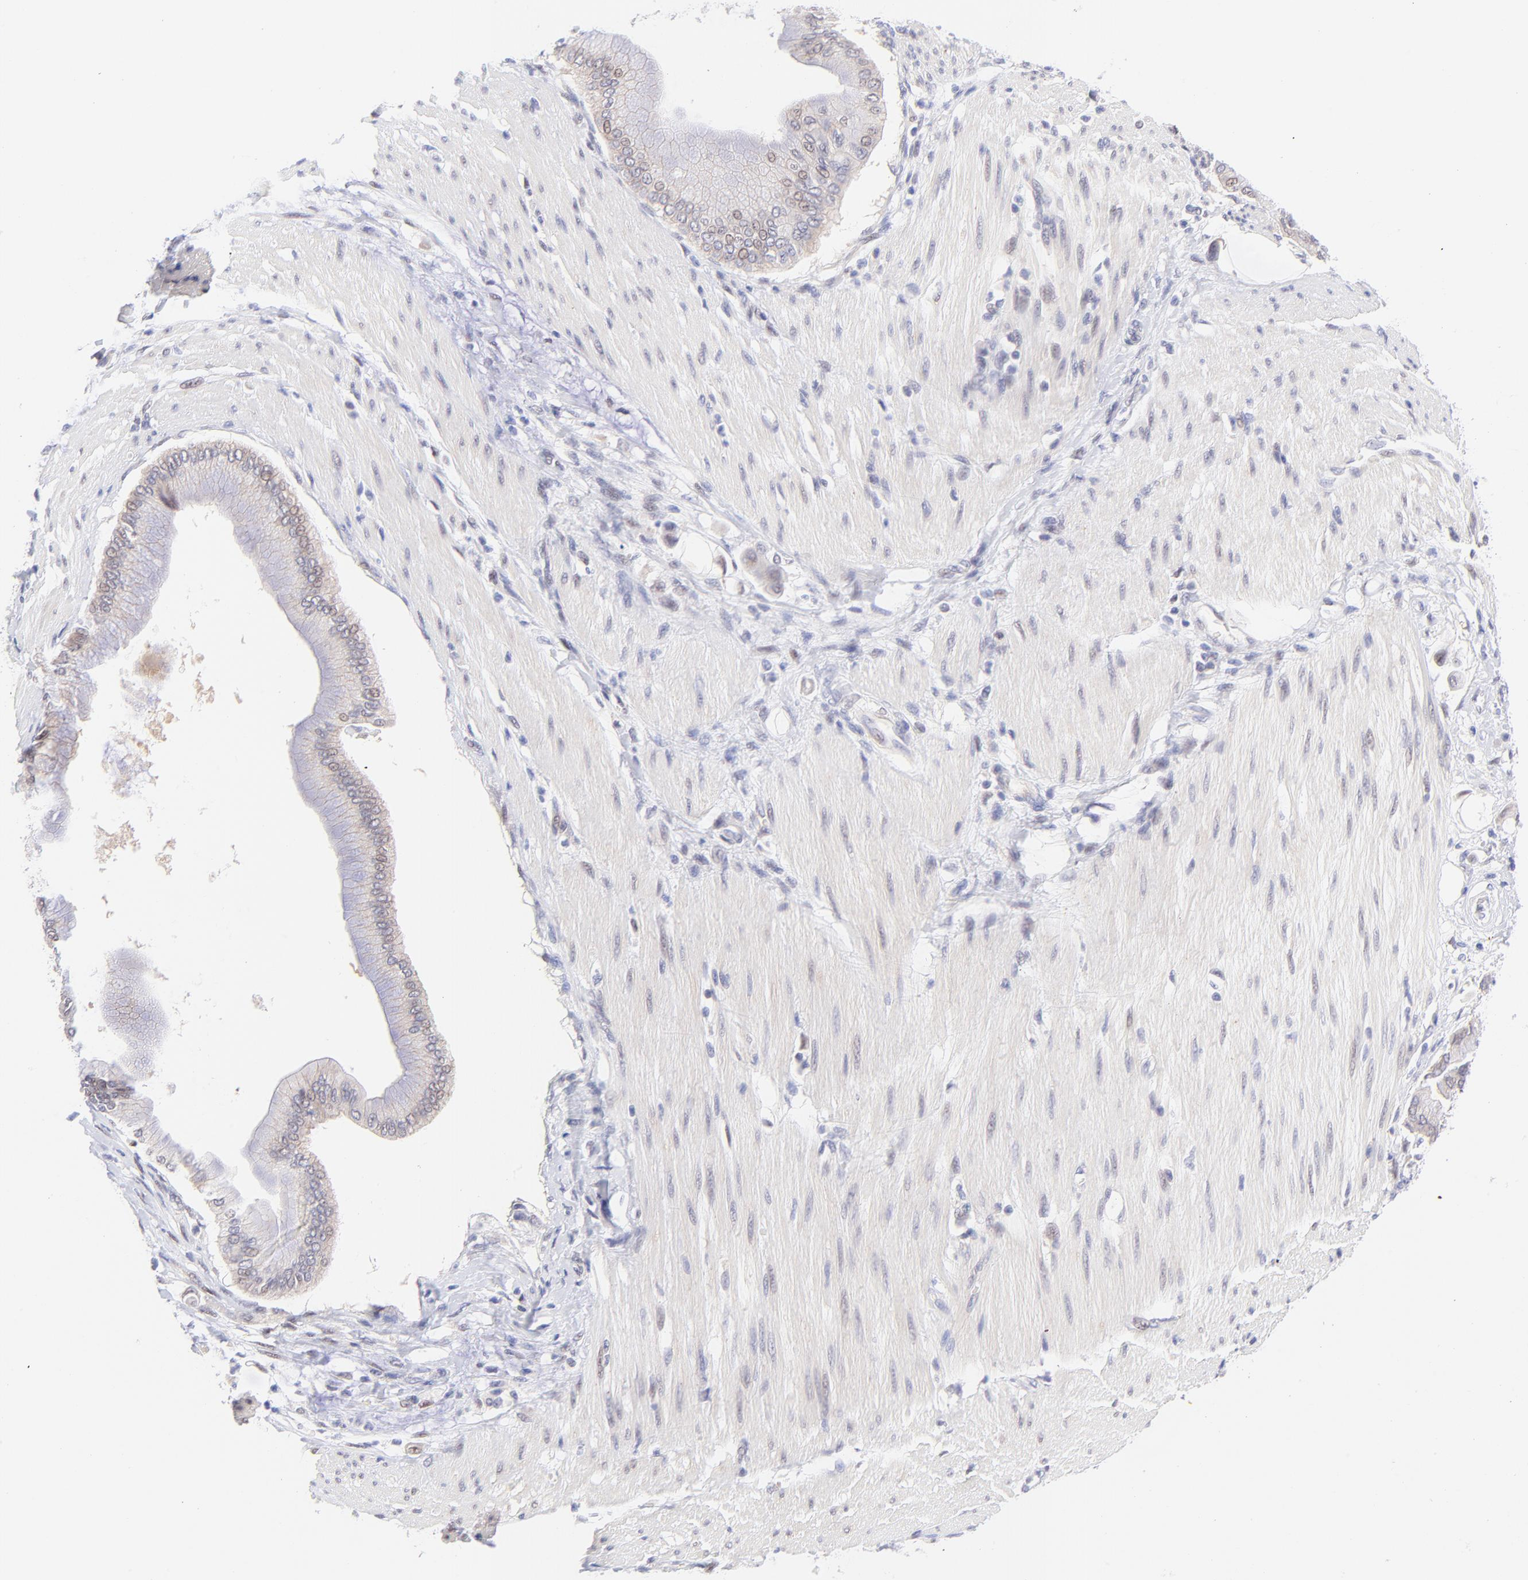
{"staining": {"intensity": "weak", "quantity": "<25%", "location": "nuclear"}, "tissue": "pancreatic cancer", "cell_type": "Tumor cells", "image_type": "cancer", "snomed": [{"axis": "morphology", "description": "Adenocarcinoma, NOS"}, {"axis": "morphology", "description": "Adenocarcinoma, metastatic, NOS"}, {"axis": "topography", "description": "Lymph node"}, {"axis": "topography", "description": "Pancreas"}, {"axis": "topography", "description": "Duodenum"}], "caption": "Immunohistochemistry (IHC) photomicrograph of neoplastic tissue: human pancreatic metastatic adenocarcinoma stained with DAB shows no significant protein positivity in tumor cells.", "gene": "PBDC1", "patient": {"sex": "female", "age": 64}}